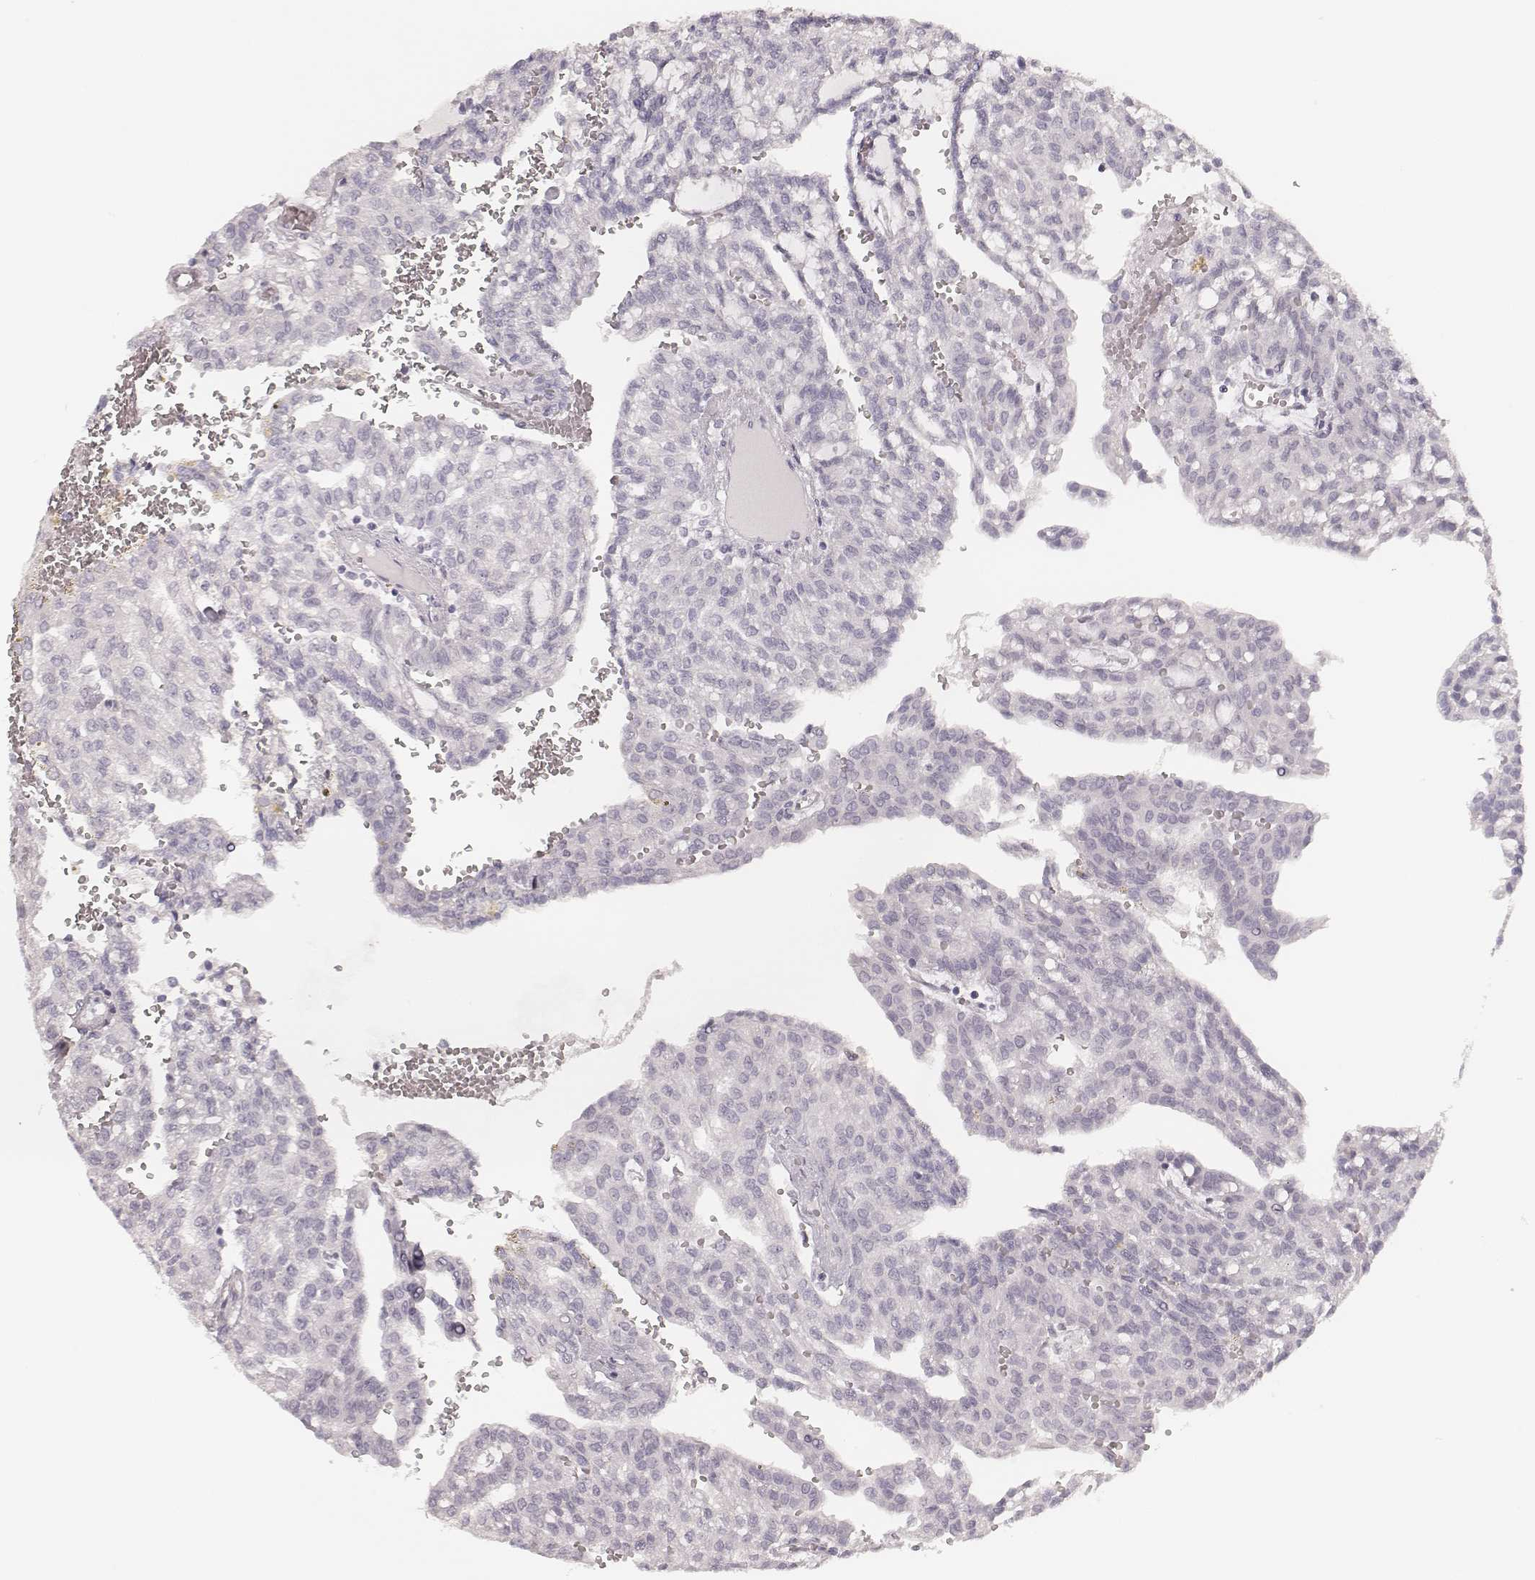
{"staining": {"intensity": "negative", "quantity": "none", "location": "none"}, "tissue": "renal cancer", "cell_type": "Tumor cells", "image_type": "cancer", "snomed": [{"axis": "morphology", "description": "Adenocarcinoma, NOS"}, {"axis": "topography", "description": "Kidney"}], "caption": "Tumor cells are negative for brown protein staining in adenocarcinoma (renal).", "gene": "KRT72", "patient": {"sex": "male", "age": 63}}